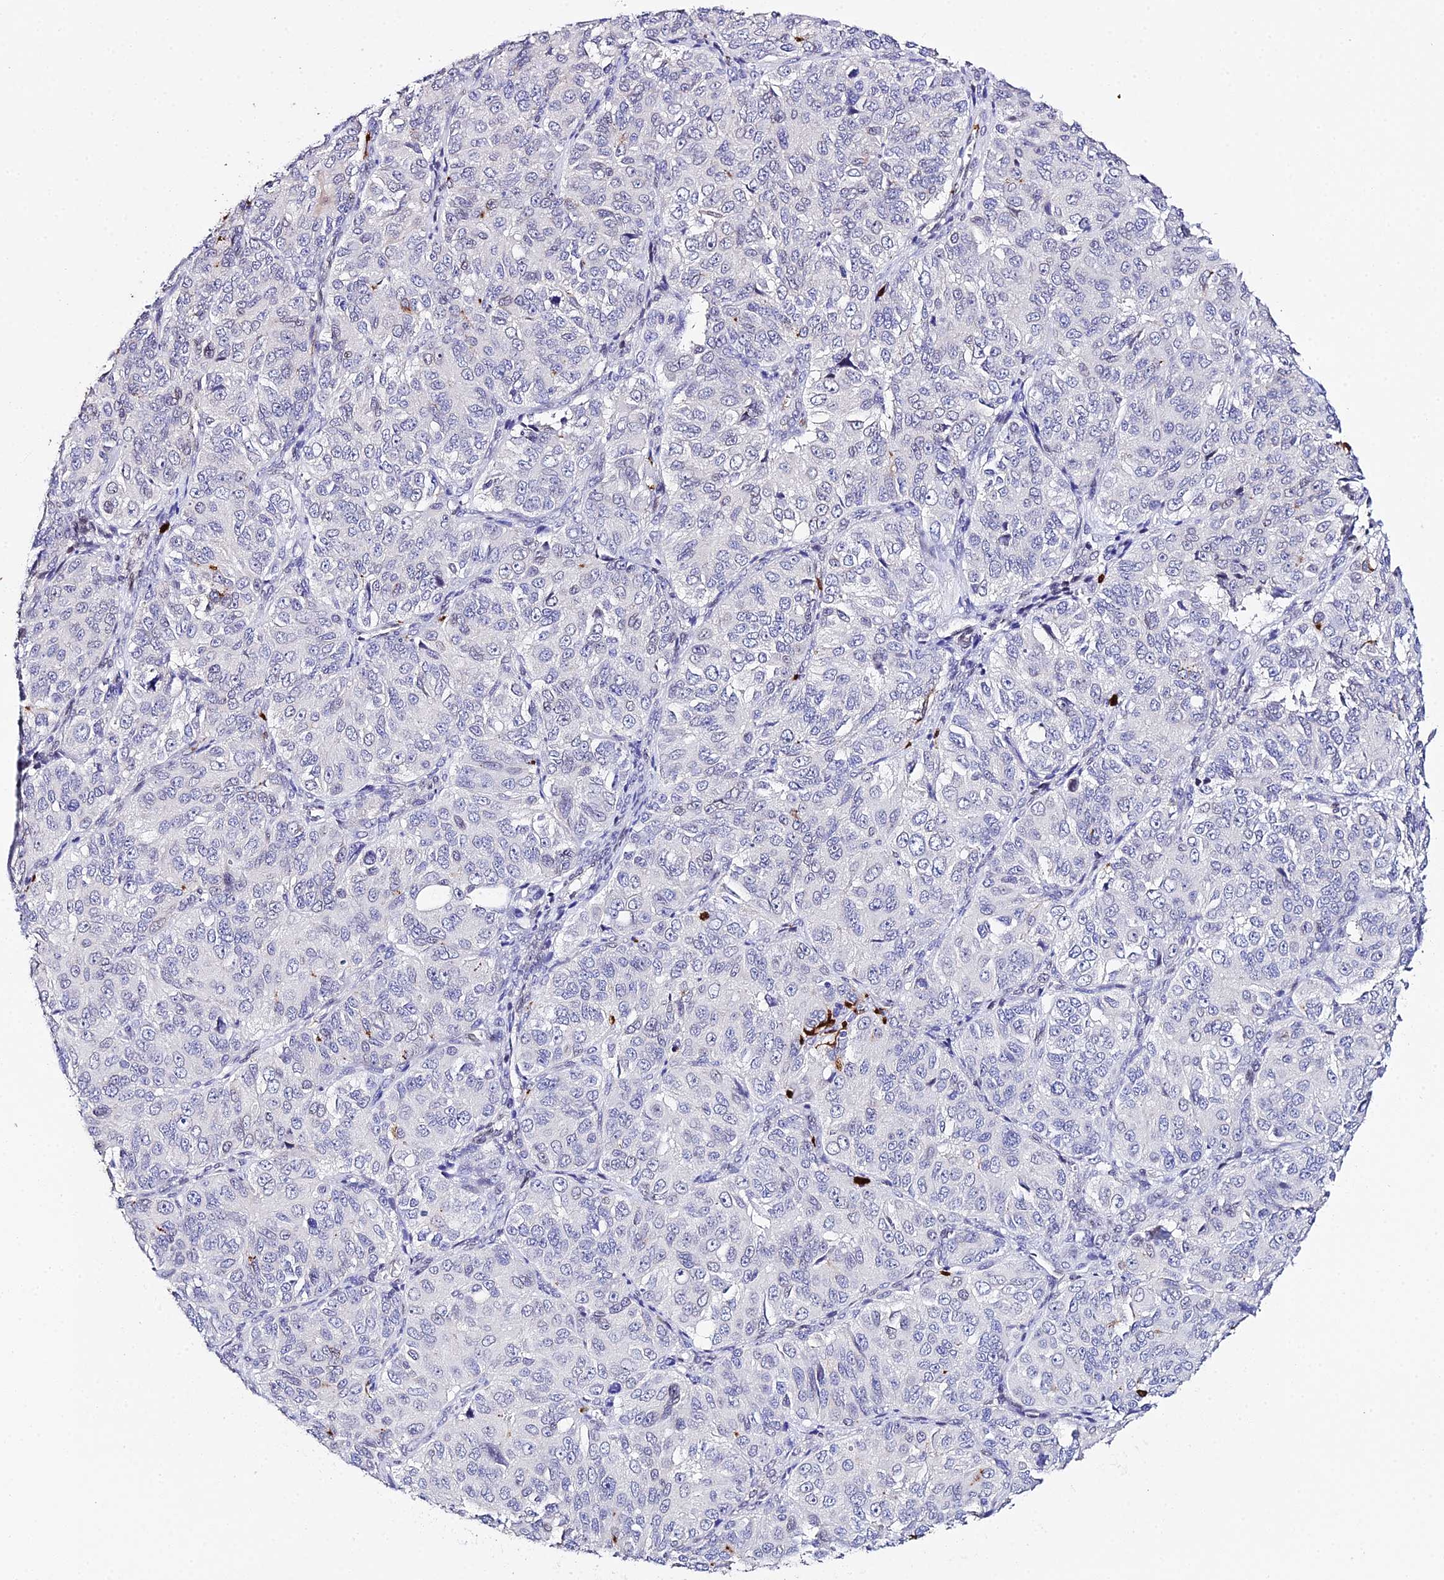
{"staining": {"intensity": "negative", "quantity": "none", "location": "none"}, "tissue": "ovarian cancer", "cell_type": "Tumor cells", "image_type": "cancer", "snomed": [{"axis": "morphology", "description": "Carcinoma, endometroid"}, {"axis": "topography", "description": "Ovary"}], "caption": "The image reveals no staining of tumor cells in ovarian endometroid carcinoma.", "gene": "MCM10", "patient": {"sex": "female", "age": 51}}